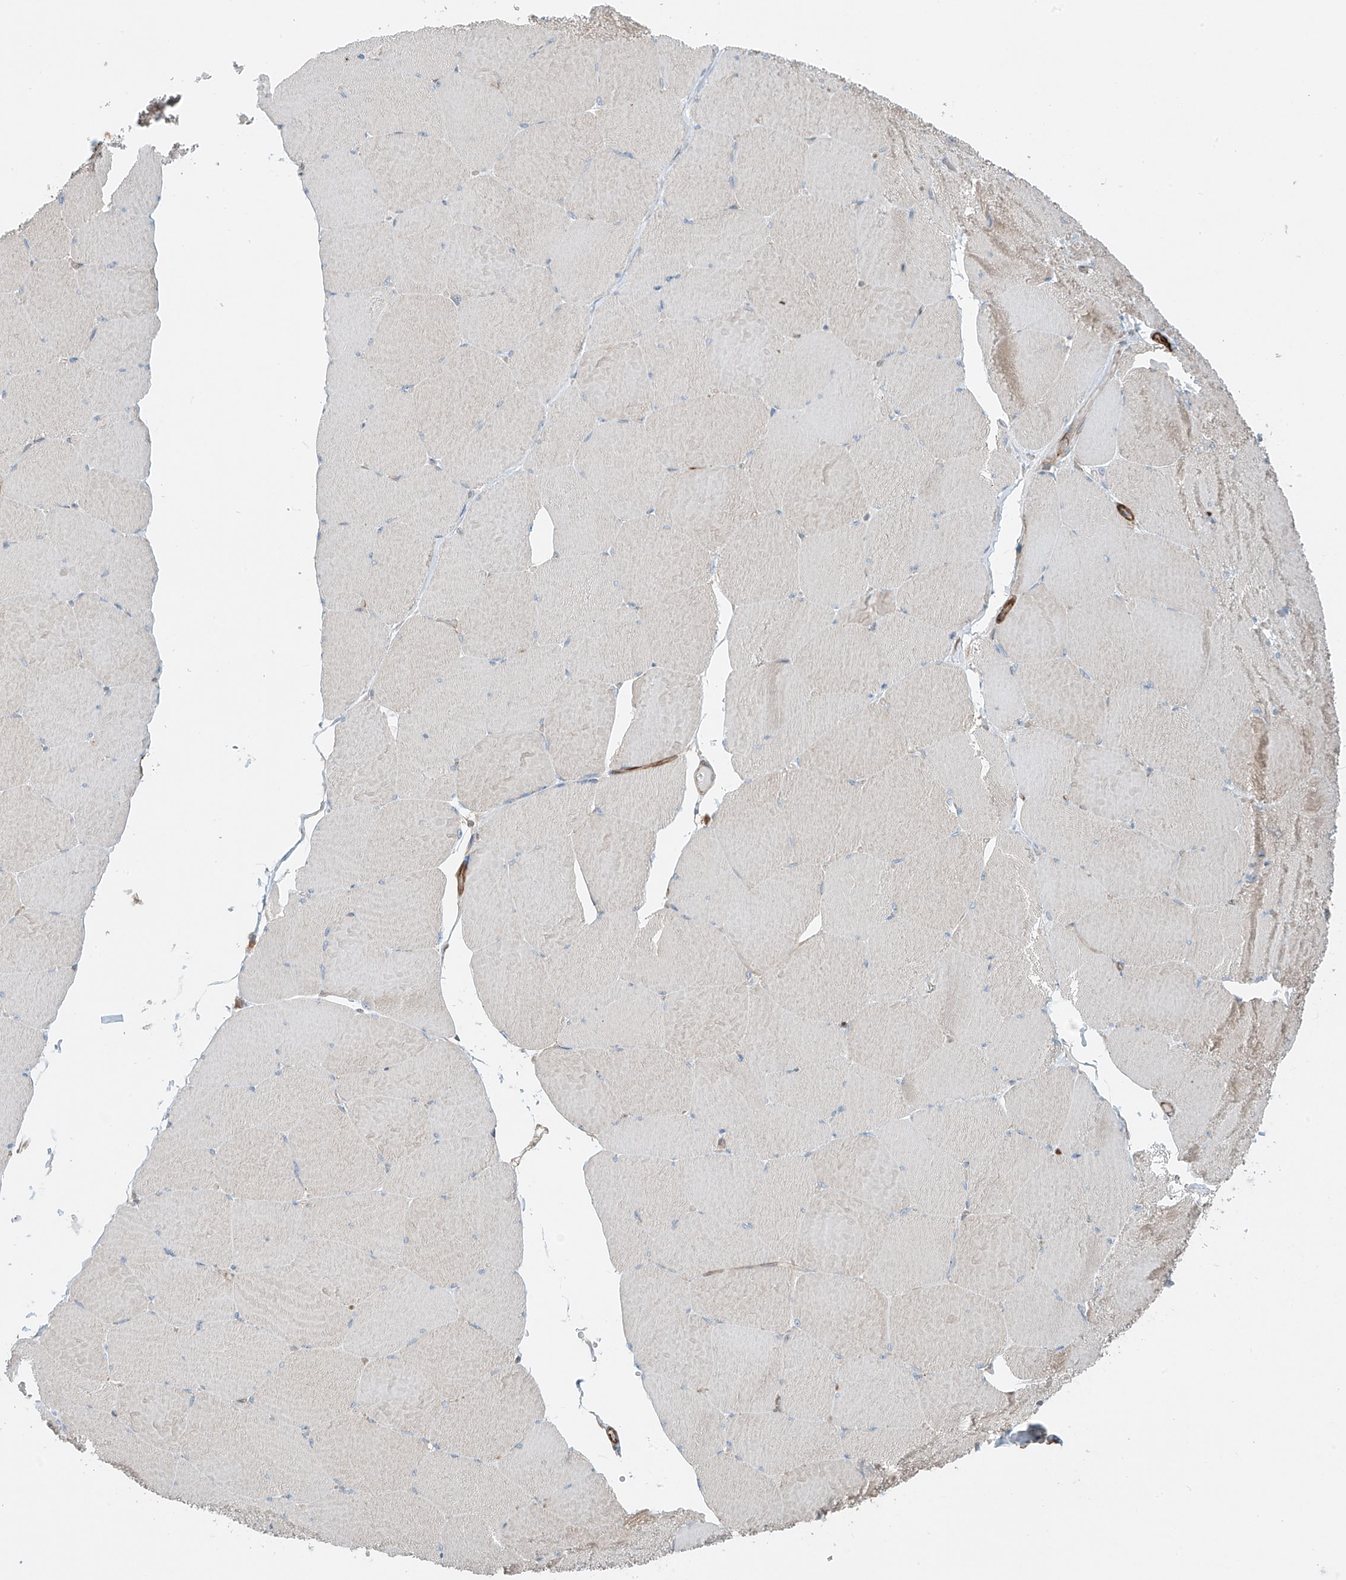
{"staining": {"intensity": "weak", "quantity": "25%-75%", "location": "cytoplasmic/membranous"}, "tissue": "skeletal muscle", "cell_type": "Myocytes", "image_type": "normal", "snomed": [{"axis": "morphology", "description": "Normal tissue, NOS"}, {"axis": "topography", "description": "Skeletal muscle"}, {"axis": "topography", "description": "Head-Neck"}], "caption": "Skeletal muscle stained with immunohistochemistry (IHC) displays weak cytoplasmic/membranous expression in about 25%-75% of myocytes.", "gene": "SH3BGRL3", "patient": {"sex": "male", "age": 66}}